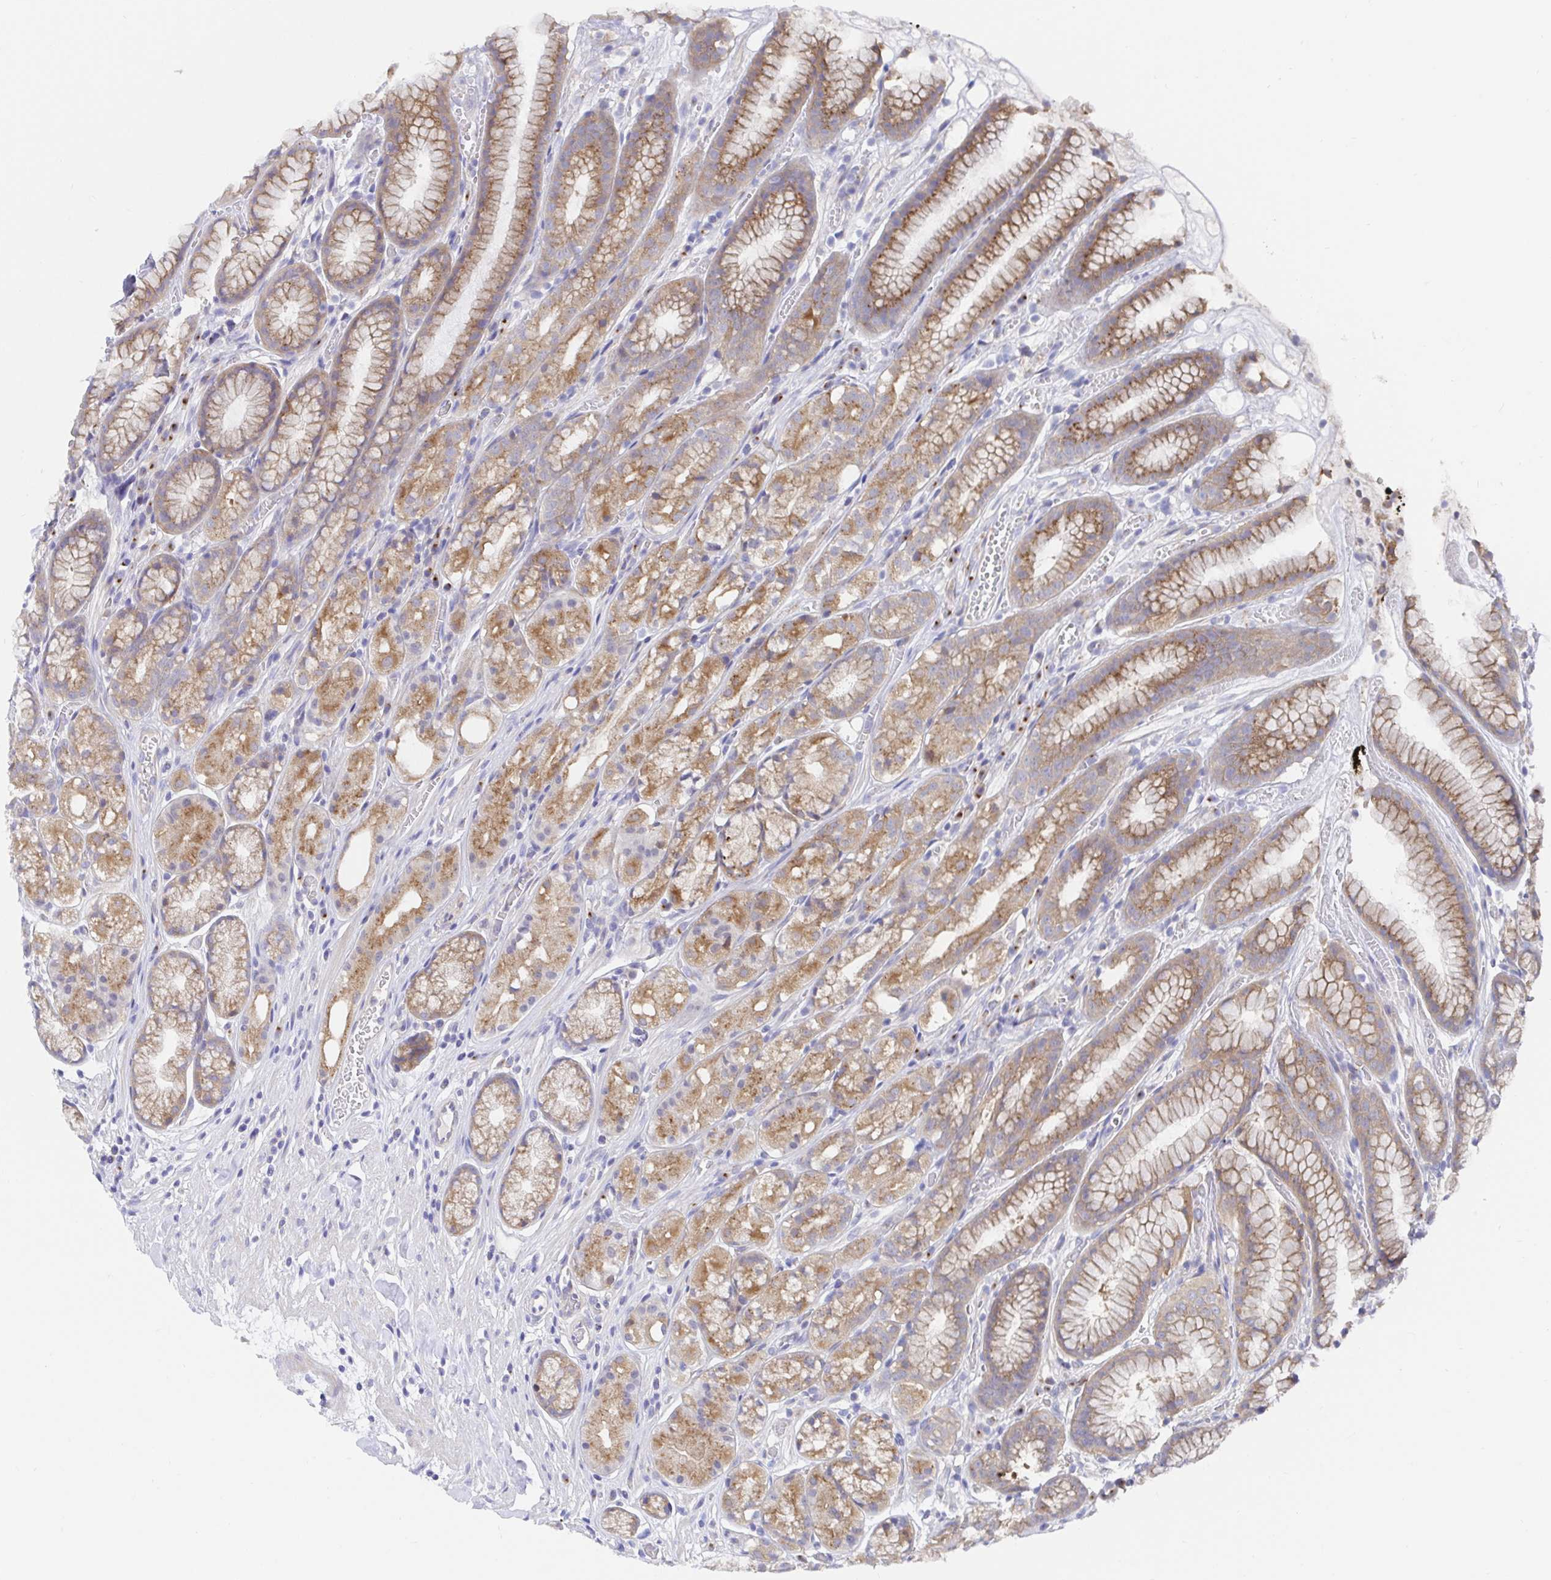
{"staining": {"intensity": "moderate", "quantity": ">75%", "location": "cytoplasmic/membranous"}, "tissue": "stomach", "cell_type": "Glandular cells", "image_type": "normal", "snomed": [{"axis": "morphology", "description": "Normal tissue, NOS"}, {"axis": "topography", "description": "Smooth muscle"}, {"axis": "topography", "description": "Stomach"}], "caption": "Protein staining exhibits moderate cytoplasmic/membranous positivity in approximately >75% of glandular cells in benign stomach.", "gene": "GOLGA1", "patient": {"sex": "male", "age": 70}}